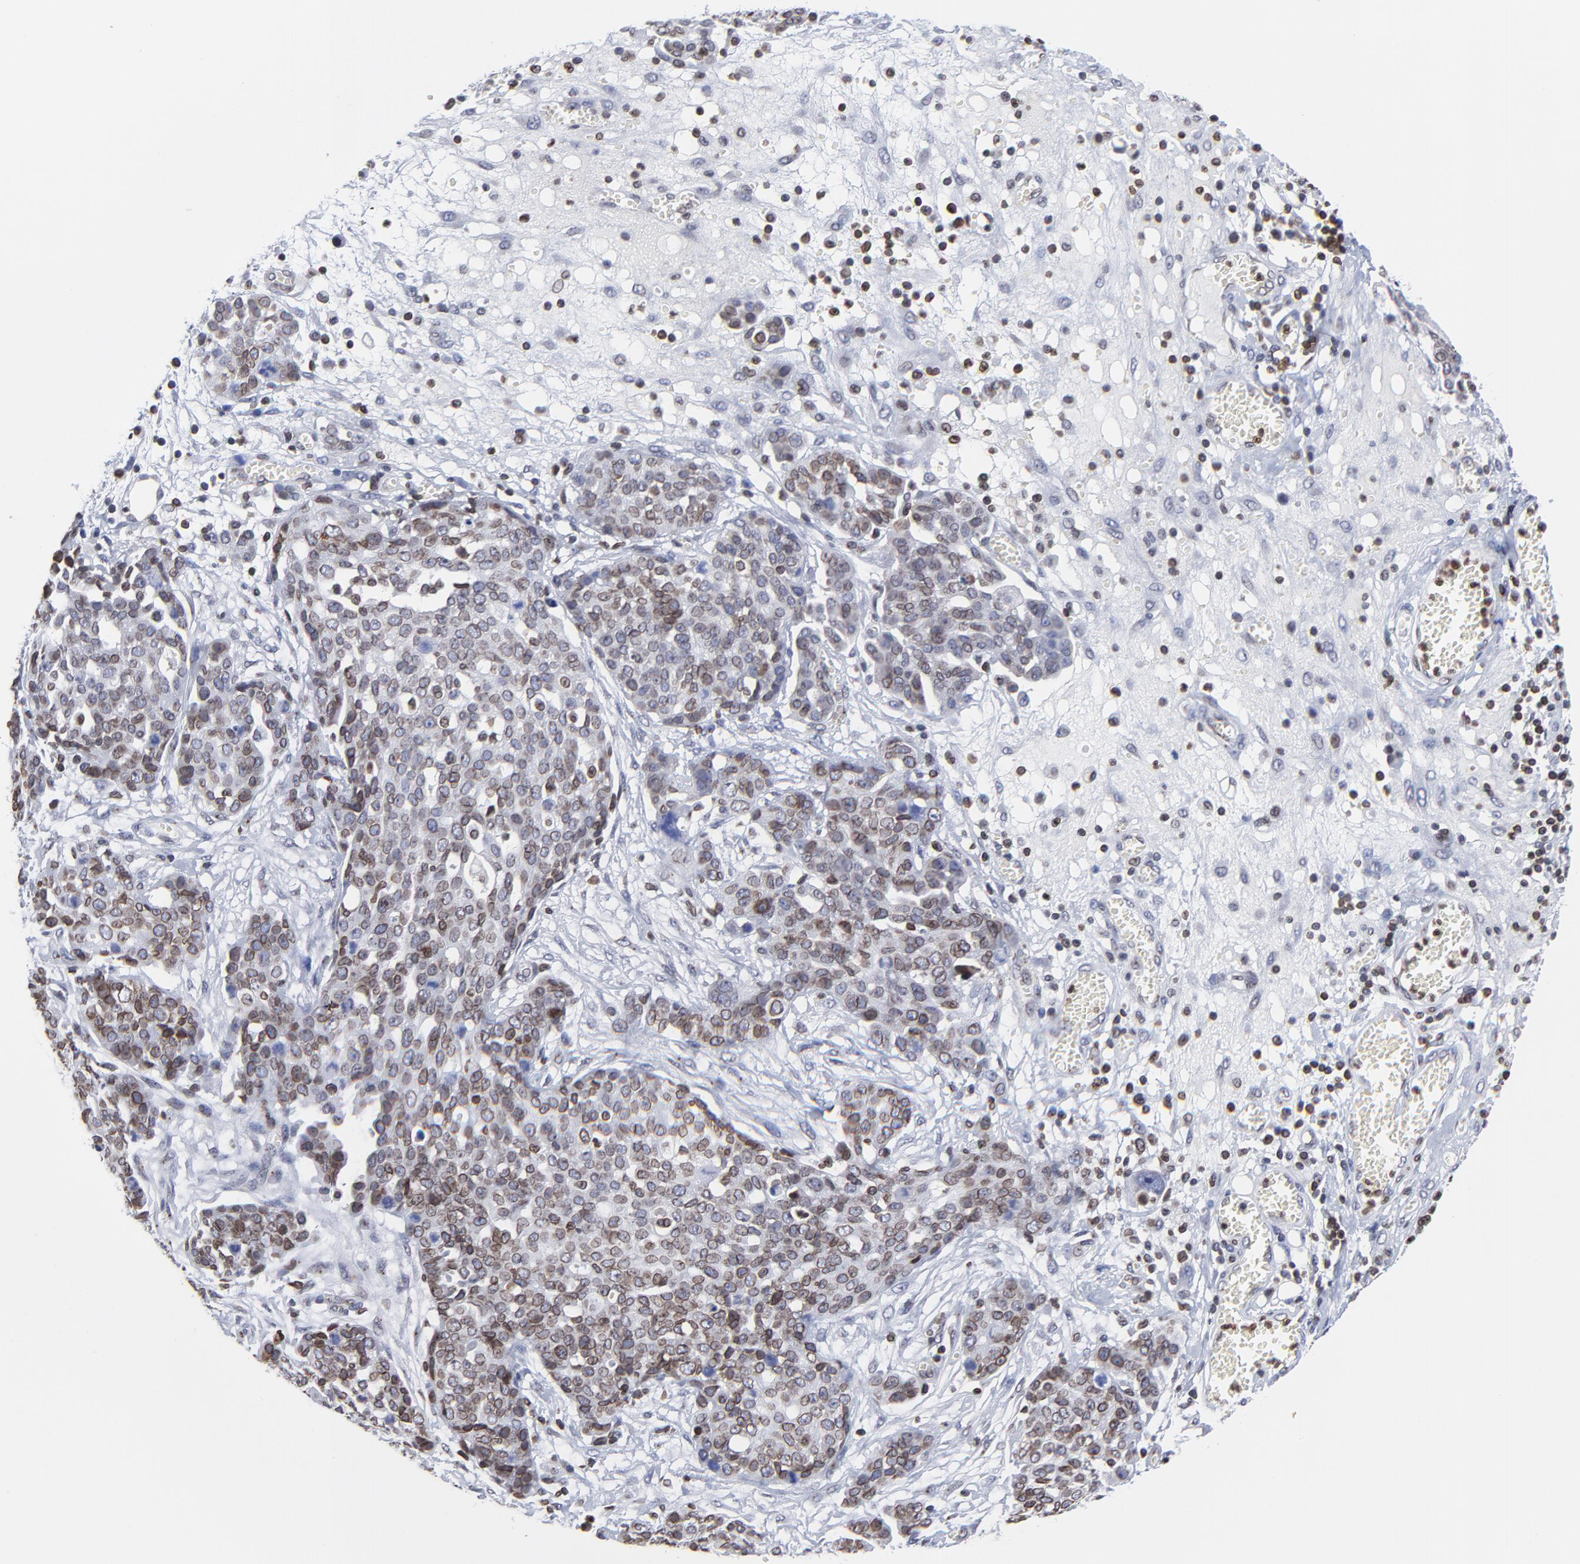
{"staining": {"intensity": "moderate", "quantity": "25%-75%", "location": "cytoplasmic/membranous,nuclear"}, "tissue": "ovarian cancer", "cell_type": "Tumor cells", "image_type": "cancer", "snomed": [{"axis": "morphology", "description": "Cystadenocarcinoma, serous, NOS"}, {"axis": "topography", "description": "Soft tissue"}, {"axis": "topography", "description": "Ovary"}], "caption": "Protein positivity by IHC shows moderate cytoplasmic/membranous and nuclear expression in approximately 25%-75% of tumor cells in serous cystadenocarcinoma (ovarian).", "gene": "THAP7", "patient": {"sex": "female", "age": 57}}